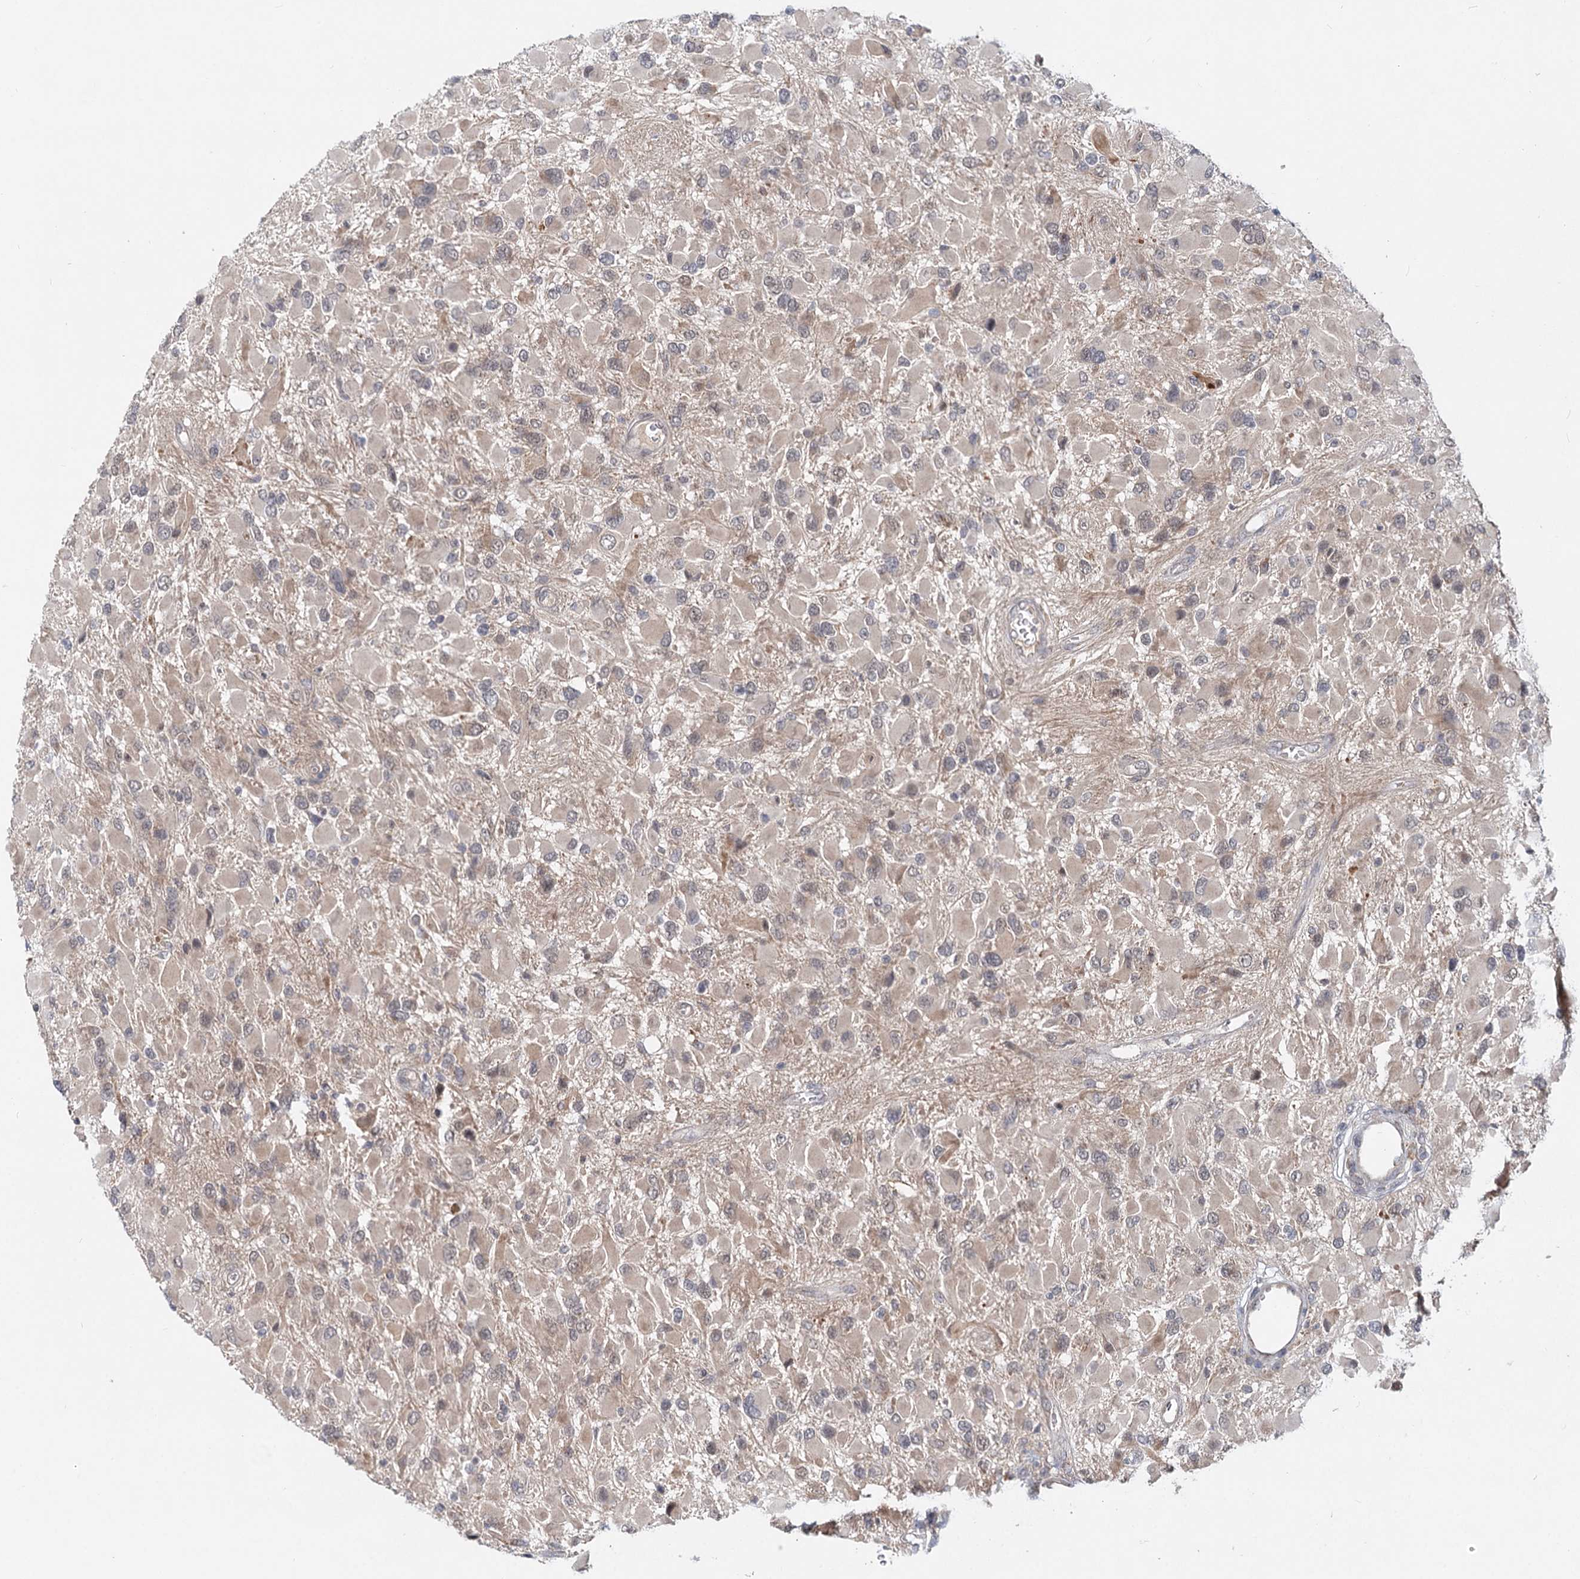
{"staining": {"intensity": "weak", "quantity": "25%-75%", "location": "cytoplasmic/membranous"}, "tissue": "glioma", "cell_type": "Tumor cells", "image_type": "cancer", "snomed": [{"axis": "morphology", "description": "Glioma, malignant, High grade"}, {"axis": "topography", "description": "Brain"}], "caption": "IHC (DAB) staining of human malignant glioma (high-grade) displays weak cytoplasmic/membranous protein positivity in about 25%-75% of tumor cells.", "gene": "AP3B1", "patient": {"sex": "male", "age": 53}}